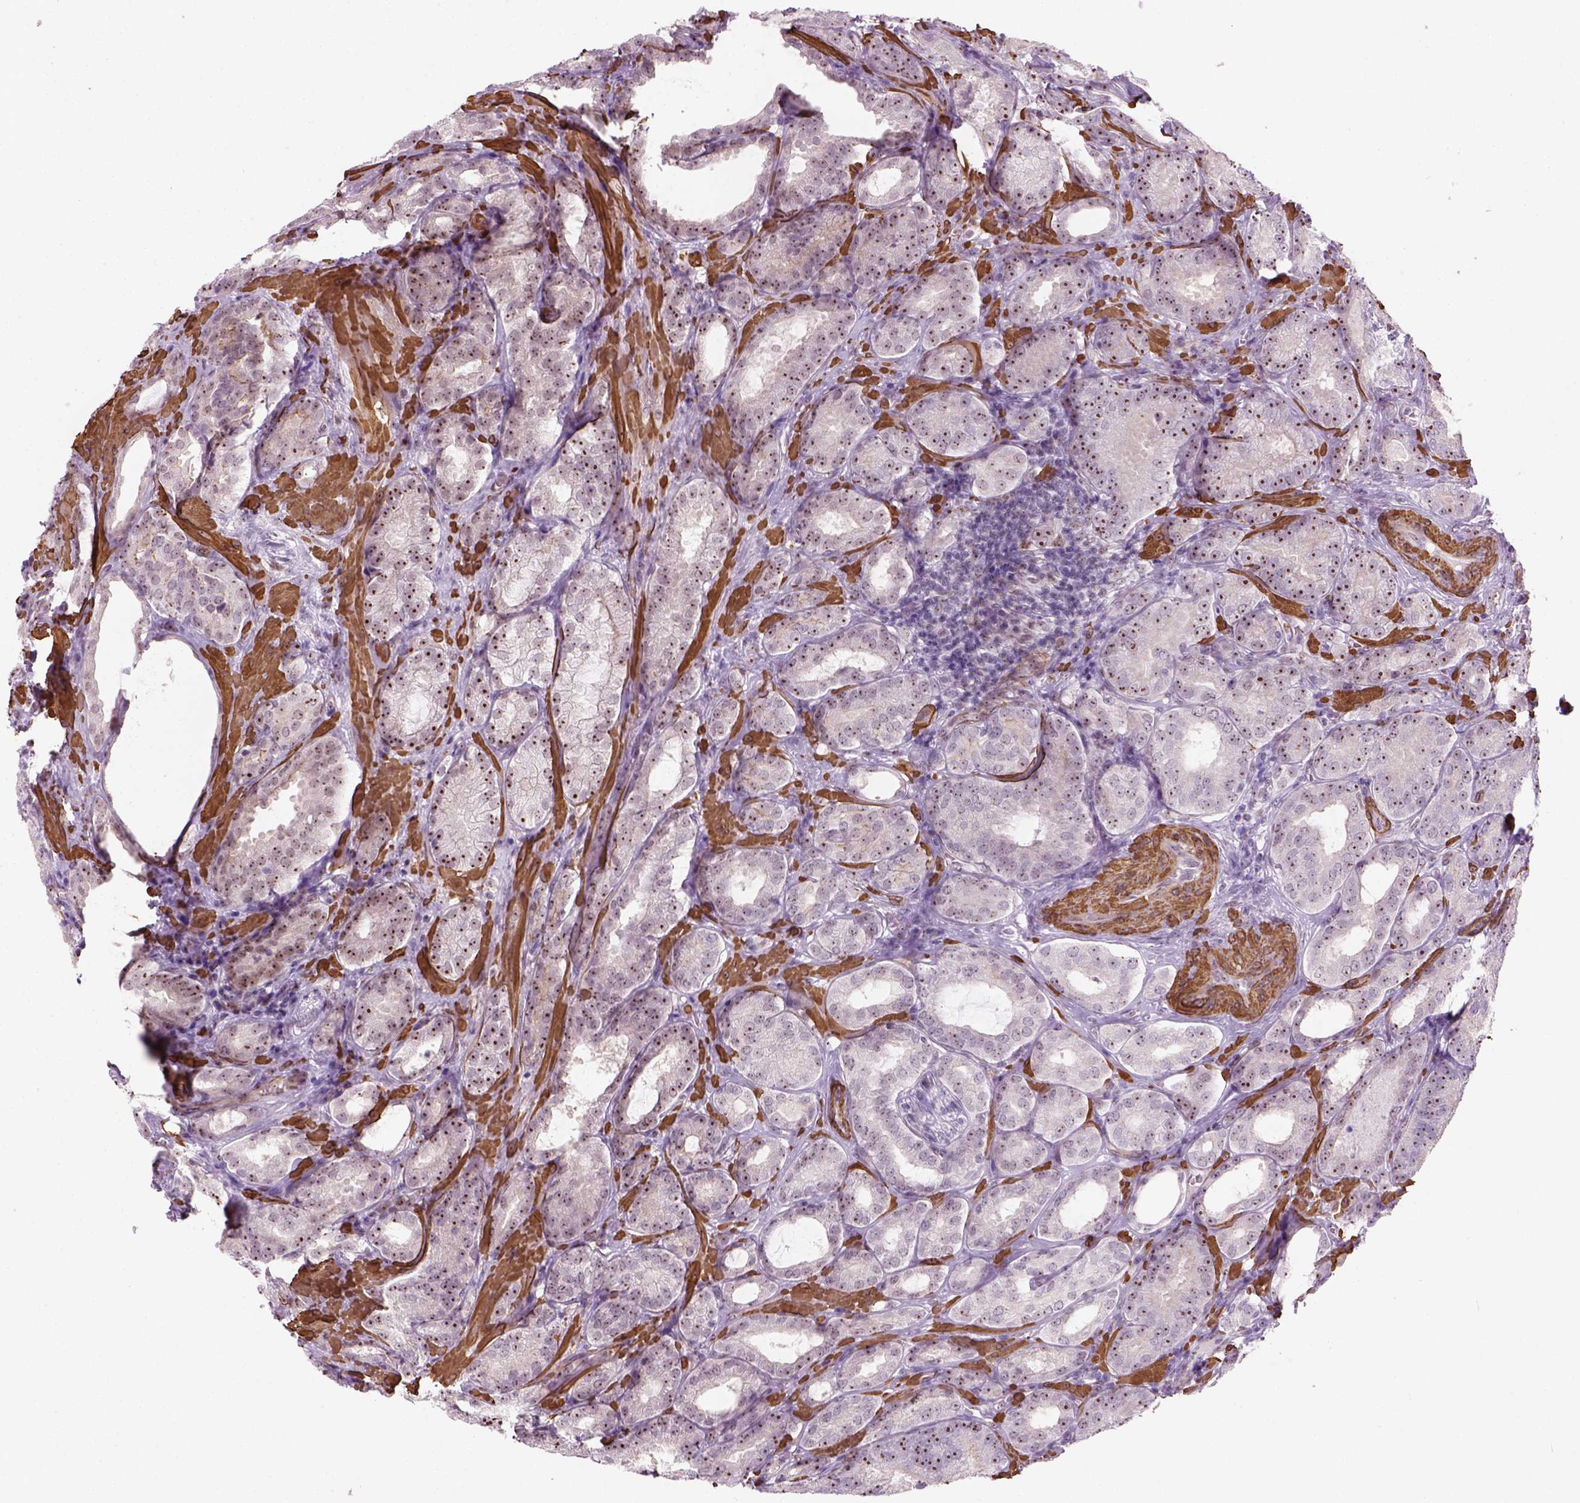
{"staining": {"intensity": "strong", "quantity": ">75%", "location": "nuclear"}, "tissue": "prostate cancer", "cell_type": "Tumor cells", "image_type": "cancer", "snomed": [{"axis": "morphology", "description": "Adenocarcinoma, High grade"}, {"axis": "topography", "description": "Prostate"}], "caption": "An image showing strong nuclear expression in about >75% of tumor cells in prostate cancer, as visualized by brown immunohistochemical staining.", "gene": "RRS1", "patient": {"sex": "male", "age": 64}}